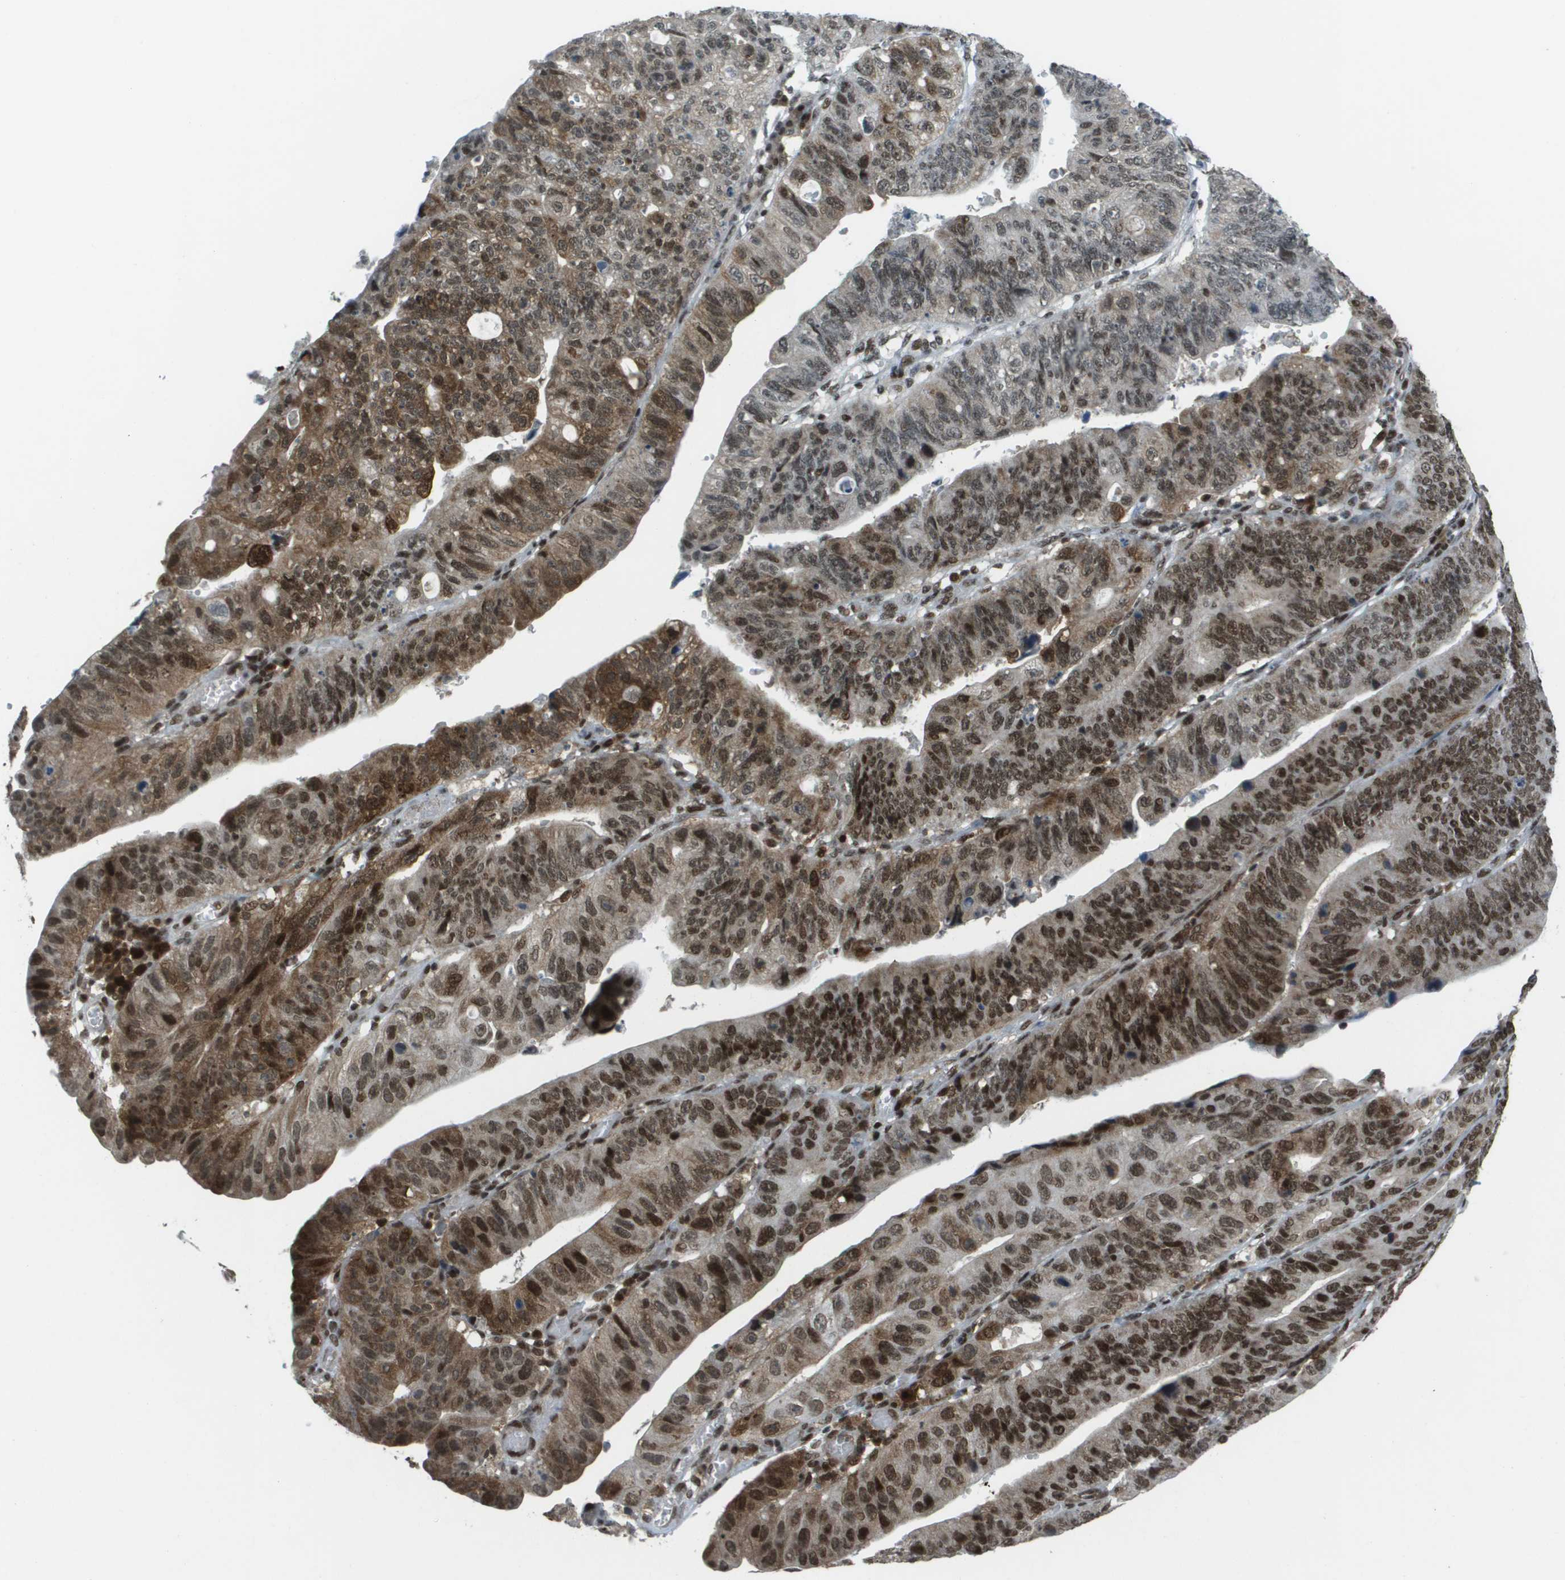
{"staining": {"intensity": "strong", "quantity": "25%-75%", "location": "cytoplasmic/membranous,nuclear"}, "tissue": "stomach cancer", "cell_type": "Tumor cells", "image_type": "cancer", "snomed": [{"axis": "morphology", "description": "Adenocarcinoma, NOS"}, {"axis": "topography", "description": "Stomach"}], "caption": "An image showing strong cytoplasmic/membranous and nuclear expression in about 25%-75% of tumor cells in stomach adenocarcinoma, as visualized by brown immunohistochemical staining.", "gene": "IRF7", "patient": {"sex": "male", "age": 59}}